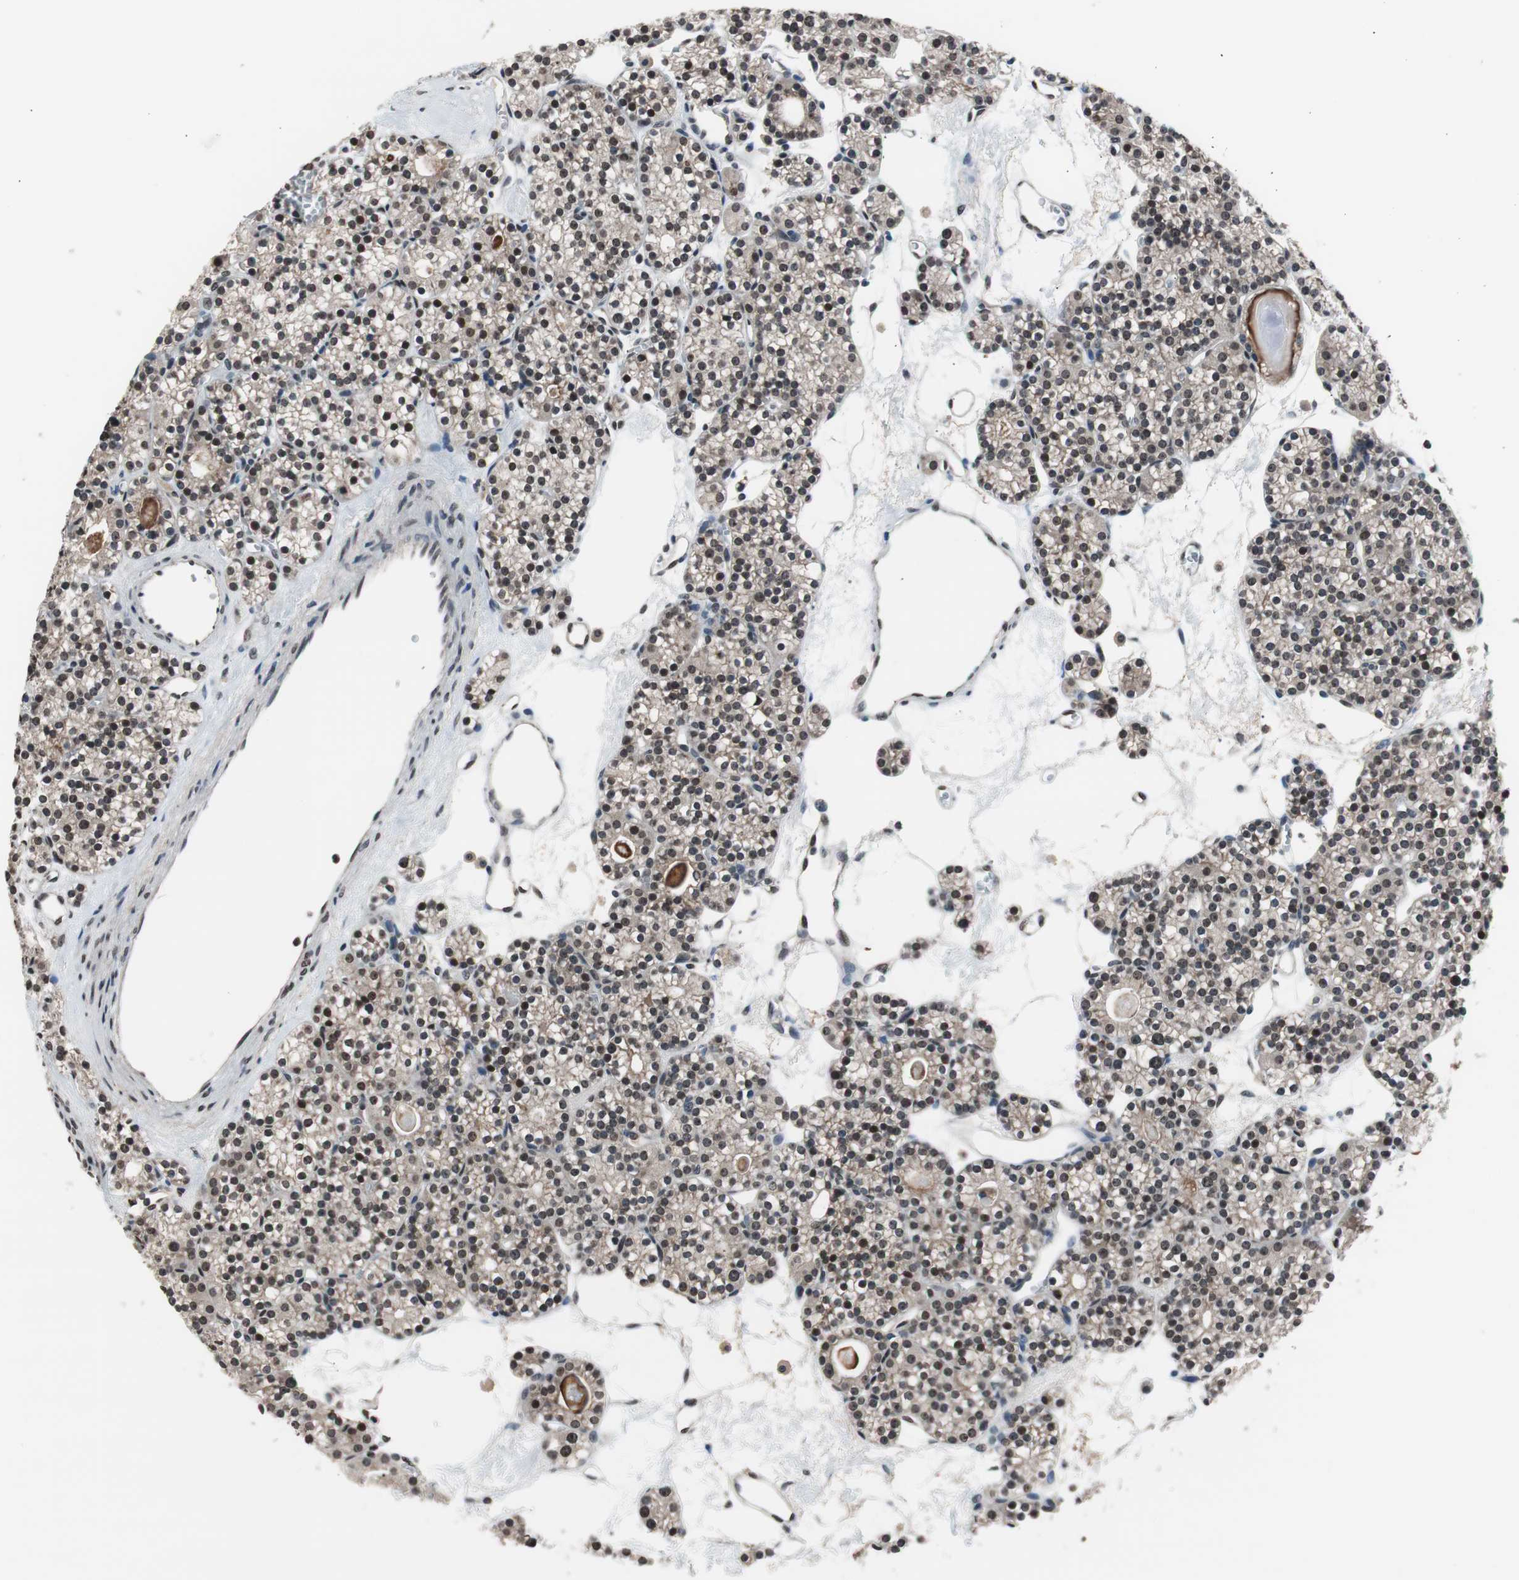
{"staining": {"intensity": "moderate", "quantity": ">75%", "location": "cytoplasmic/membranous,nuclear"}, "tissue": "parathyroid gland", "cell_type": "Glandular cells", "image_type": "normal", "snomed": [{"axis": "morphology", "description": "Normal tissue, NOS"}, {"axis": "topography", "description": "Parathyroid gland"}], "caption": "Immunohistochemical staining of unremarkable parathyroid gland shows moderate cytoplasmic/membranous,nuclear protein staining in approximately >75% of glandular cells. Nuclei are stained in blue.", "gene": "RFC1", "patient": {"sex": "female", "age": 64}}